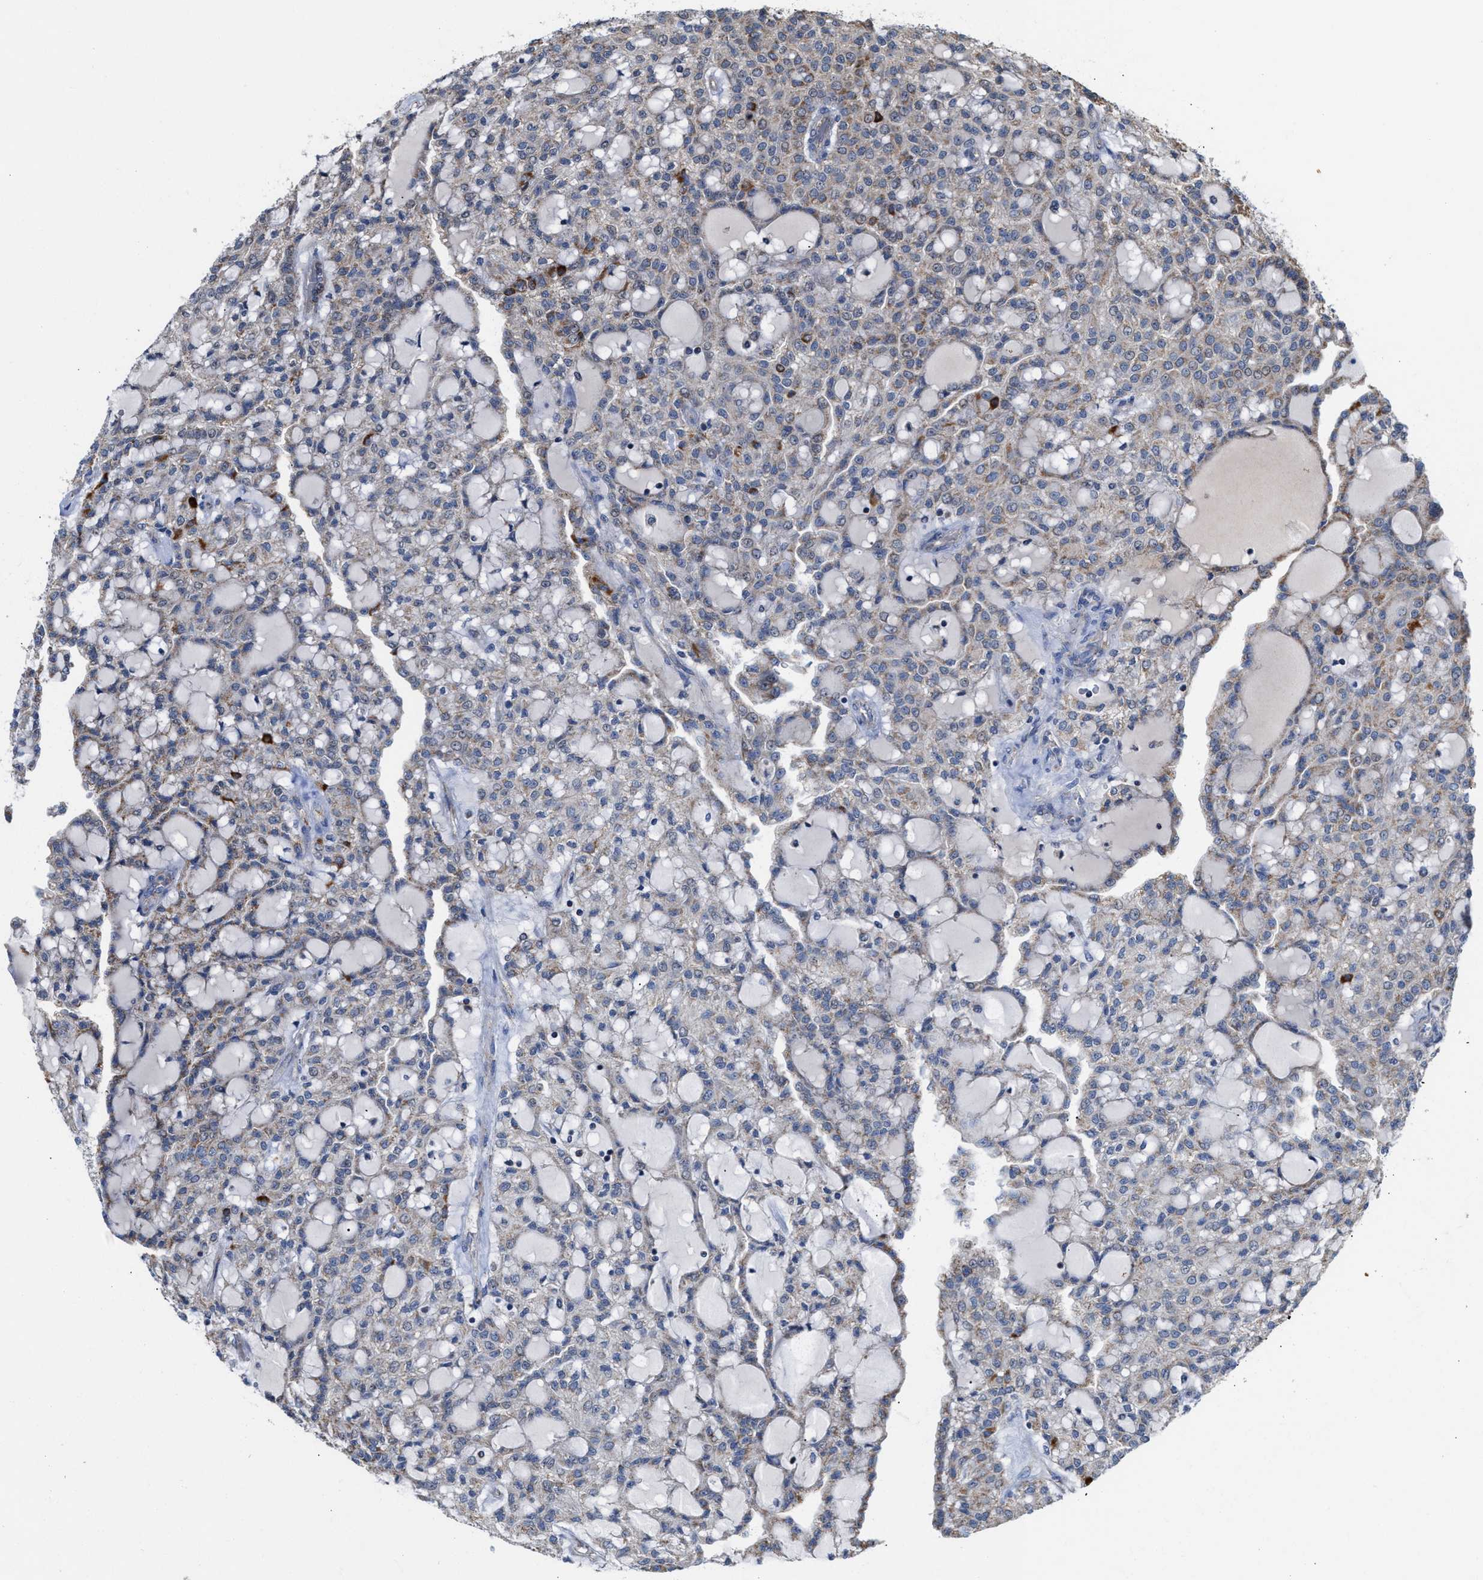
{"staining": {"intensity": "moderate", "quantity": "<25%", "location": "cytoplasmic/membranous"}, "tissue": "renal cancer", "cell_type": "Tumor cells", "image_type": "cancer", "snomed": [{"axis": "morphology", "description": "Adenocarcinoma, NOS"}, {"axis": "topography", "description": "Kidney"}], "caption": "This is a photomicrograph of immunohistochemistry (IHC) staining of renal cancer, which shows moderate expression in the cytoplasmic/membranous of tumor cells.", "gene": "MECR", "patient": {"sex": "male", "age": 63}}